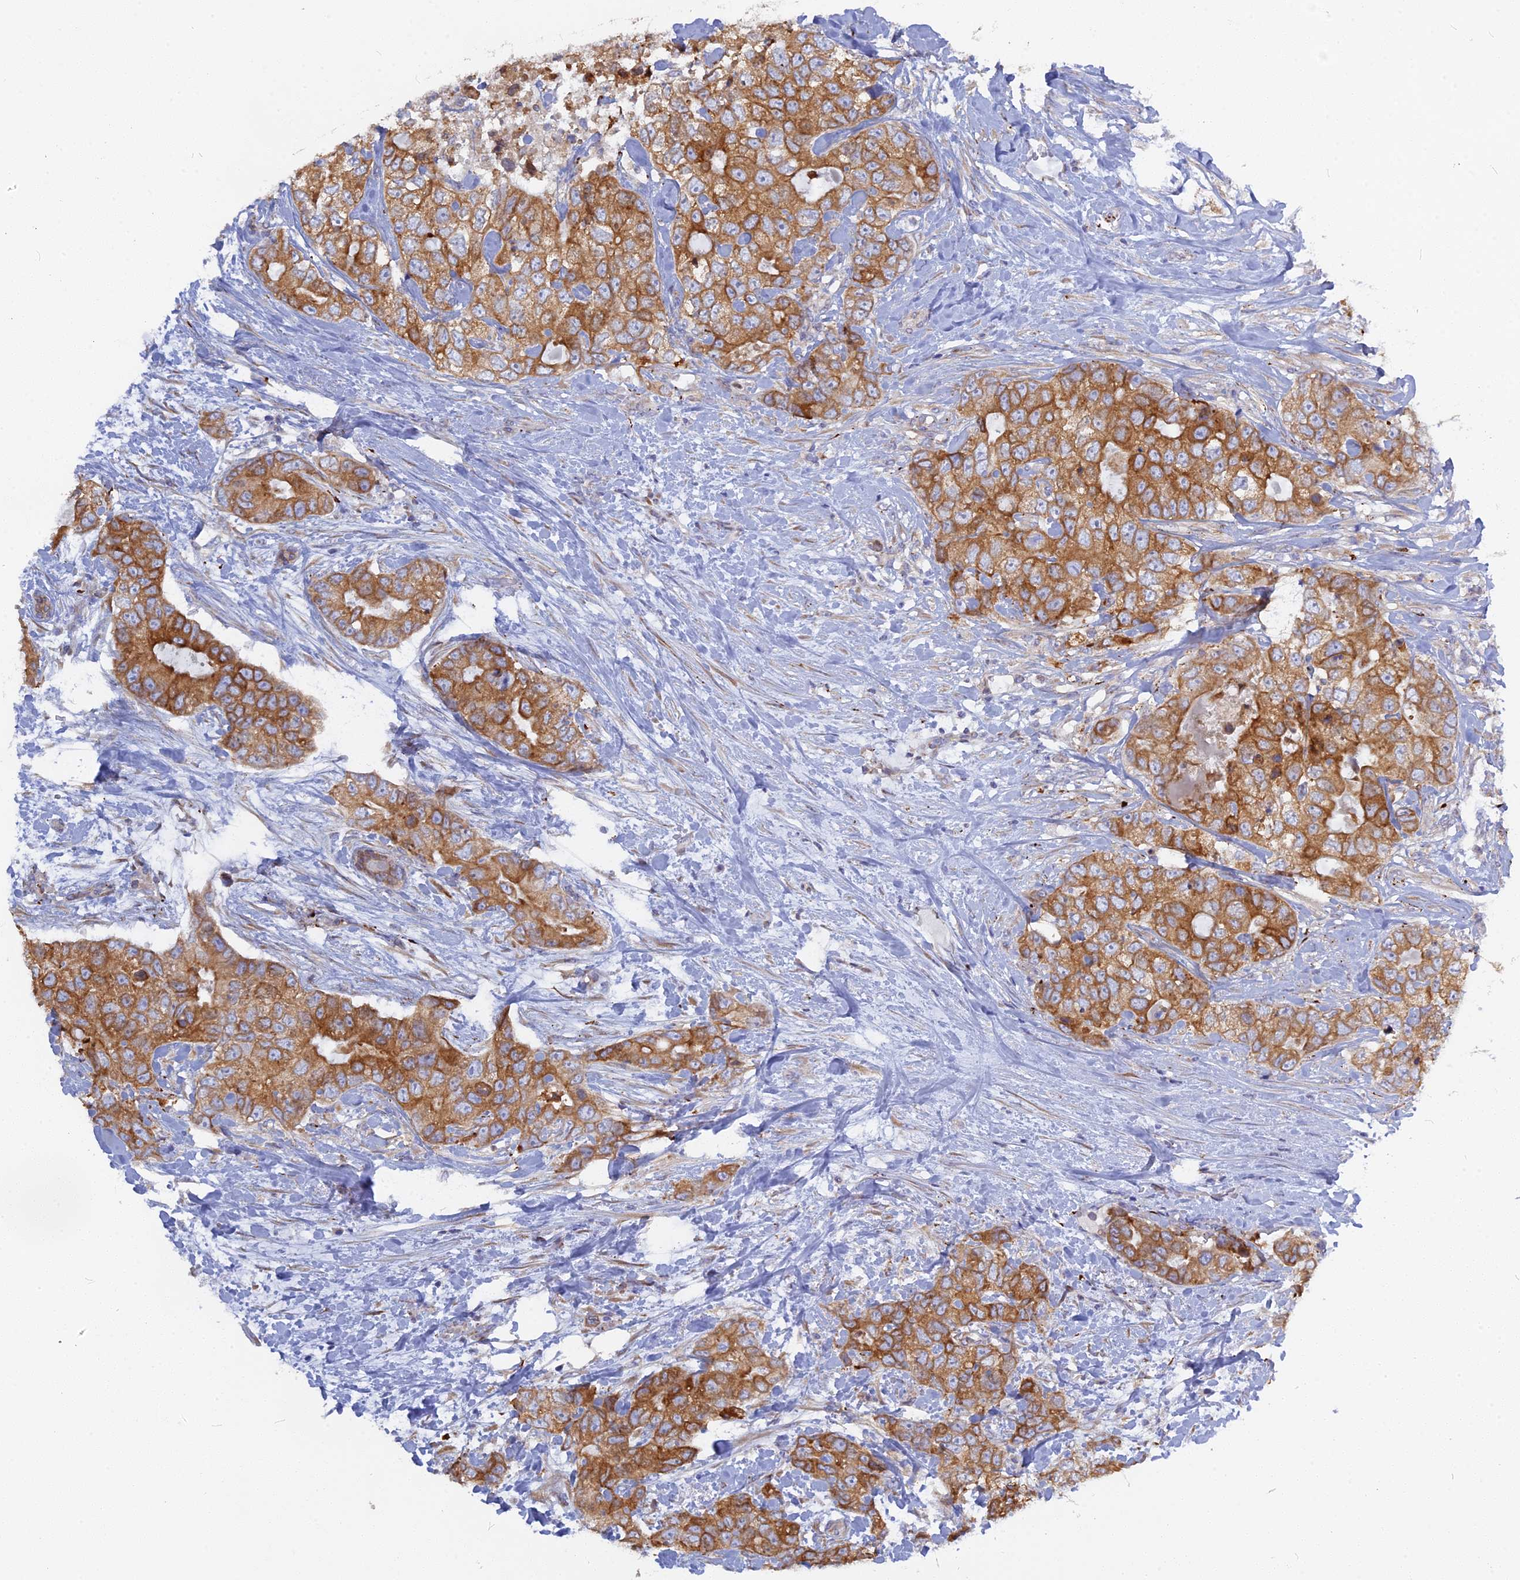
{"staining": {"intensity": "moderate", "quantity": ">75%", "location": "cytoplasmic/membranous"}, "tissue": "breast cancer", "cell_type": "Tumor cells", "image_type": "cancer", "snomed": [{"axis": "morphology", "description": "Duct carcinoma"}, {"axis": "topography", "description": "Breast"}], "caption": "Immunohistochemical staining of human breast invasive ductal carcinoma reveals moderate cytoplasmic/membranous protein expression in approximately >75% of tumor cells.", "gene": "TLCD1", "patient": {"sex": "female", "age": 62}}